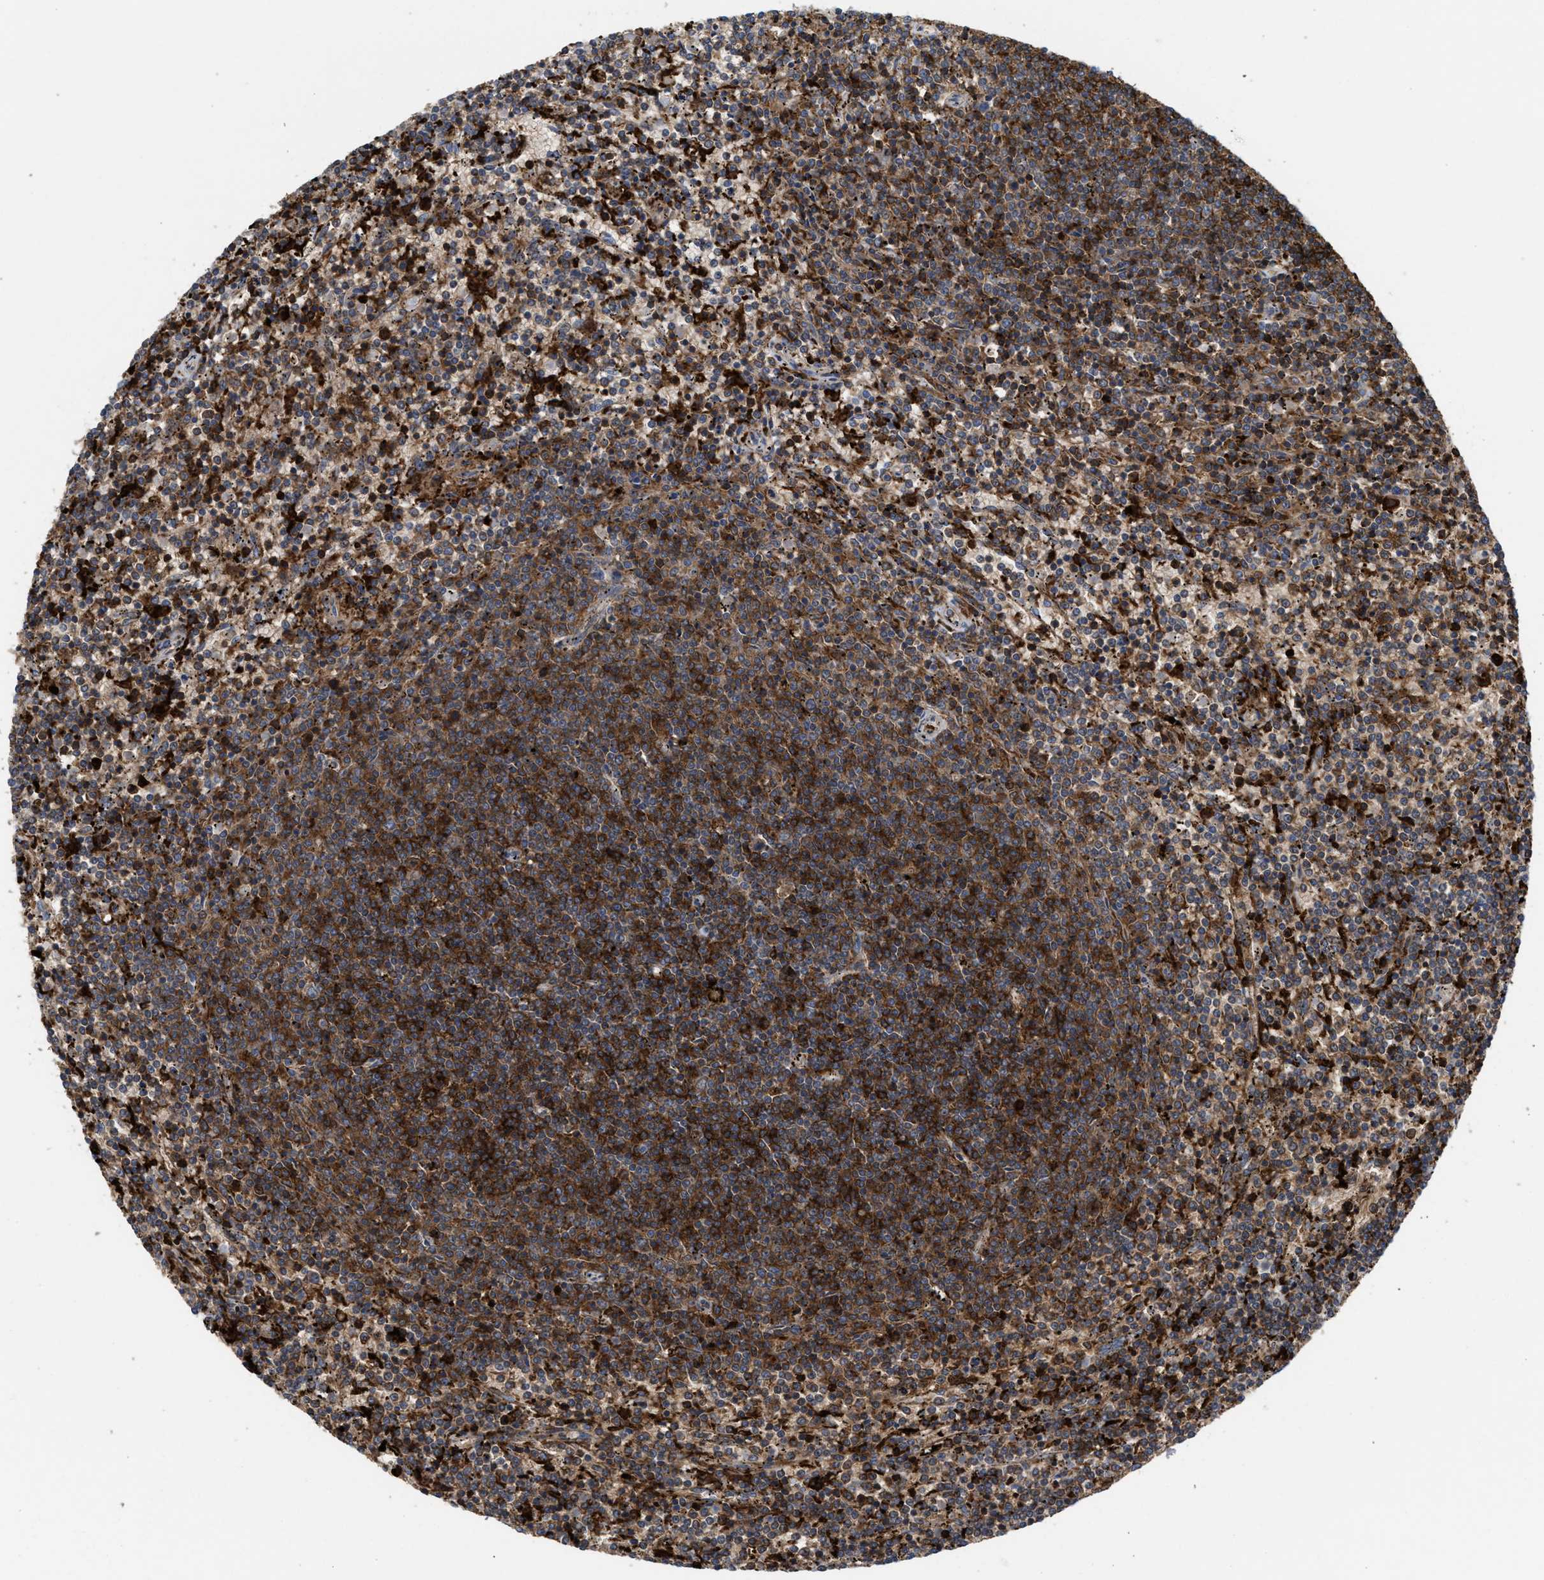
{"staining": {"intensity": "strong", "quantity": ">75%", "location": "cytoplasmic/membranous"}, "tissue": "lymphoma", "cell_type": "Tumor cells", "image_type": "cancer", "snomed": [{"axis": "morphology", "description": "Malignant lymphoma, non-Hodgkin's type, Low grade"}, {"axis": "topography", "description": "Spleen"}], "caption": "Protein expression analysis of malignant lymphoma, non-Hodgkin's type (low-grade) demonstrates strong cytoplasmic/membranous positivity in about >75% of tumor cells. (IHC, brightfield microscopy, high magnification).", "gene": "PTPRE", "patient": {"sex": "female", "age": 50}}